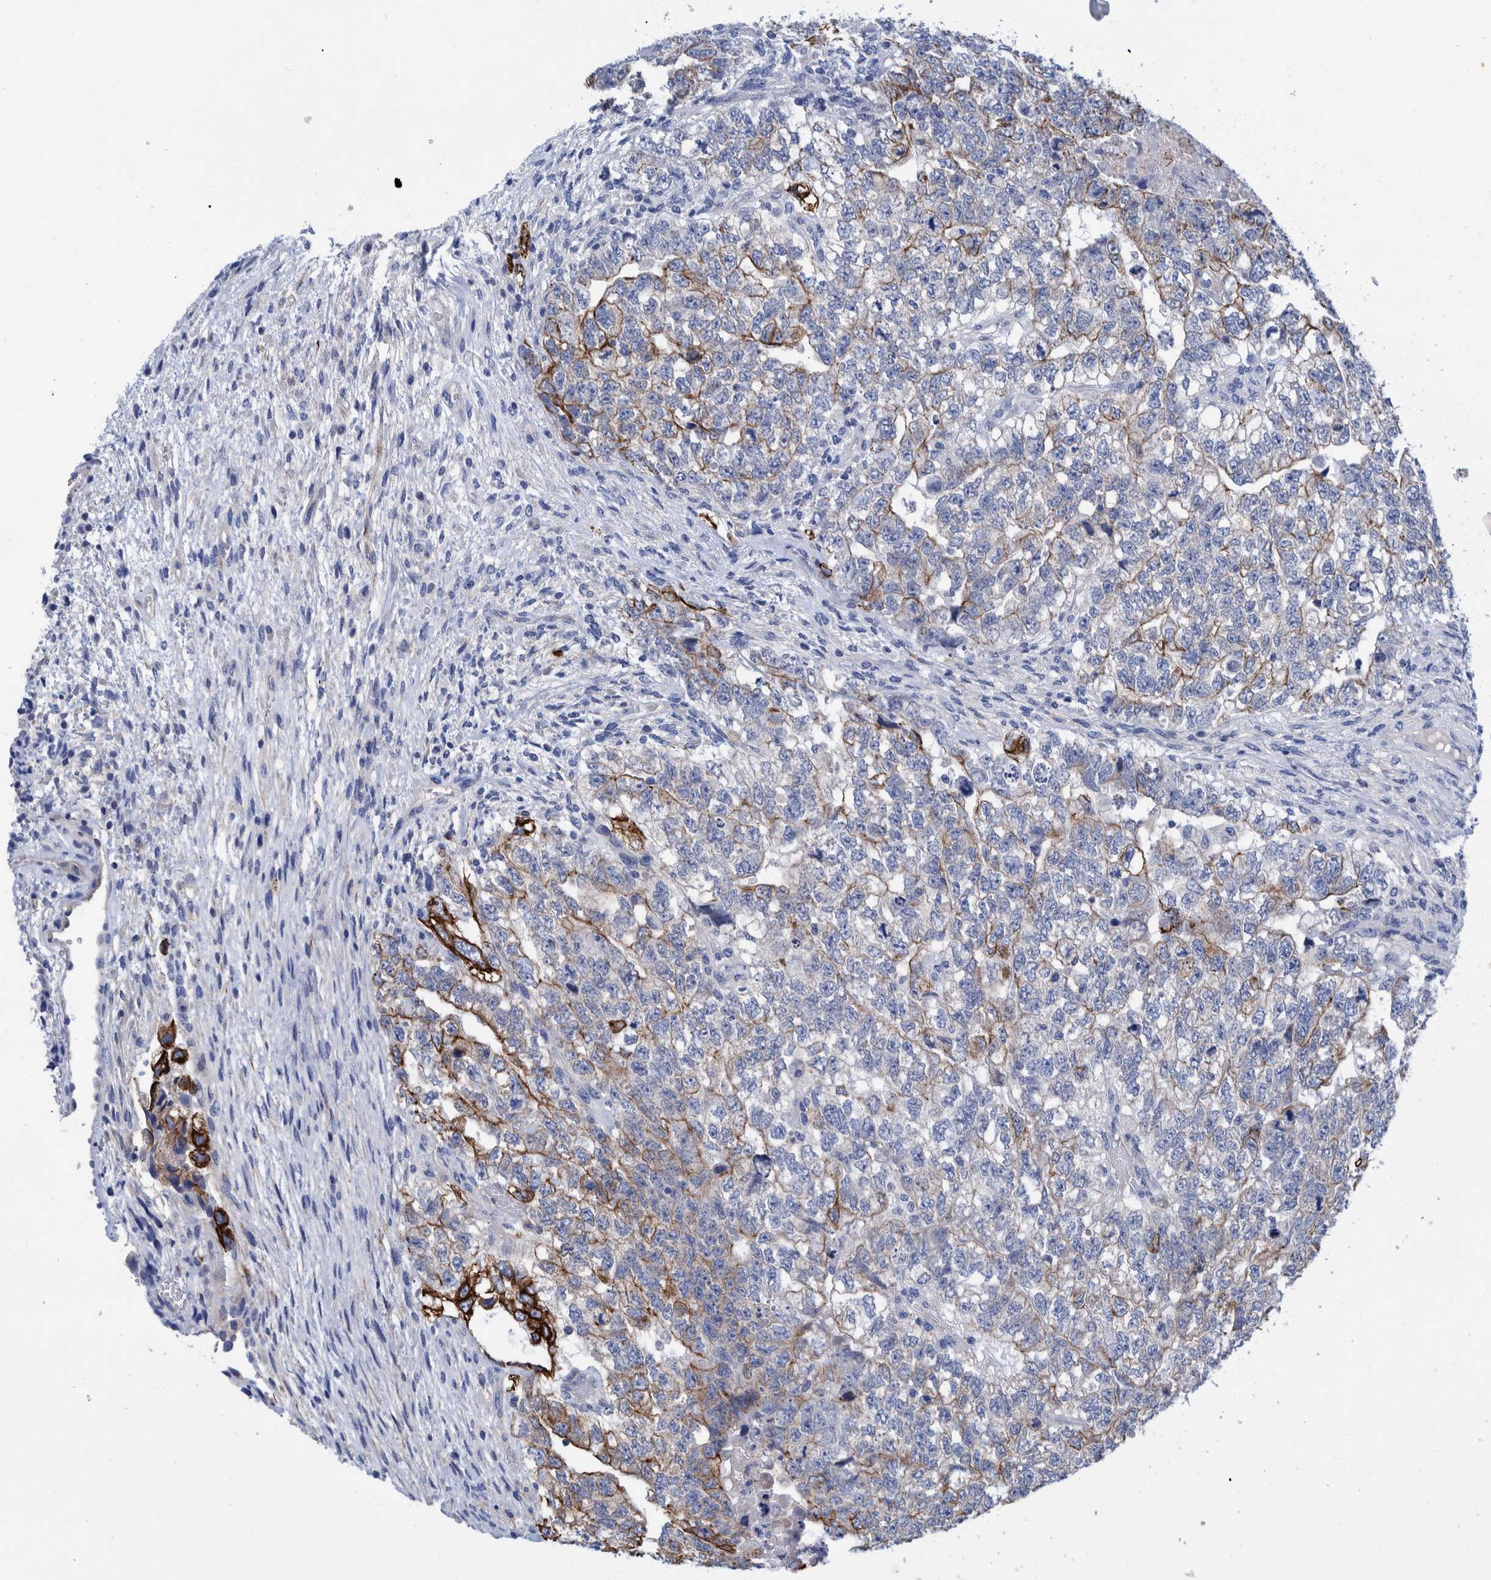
{"staining": {"intensity": "moderate", "quantity": "25%-75%", "location": "cytoplasmic/membranous"}, "tissue": "testis cancer", "cell_type": "Tumor cells", "image_type": "cancer", "snomed": [{"axis": "morphology", "description": "Carcinoma, Embryonal, NOS"}, {"axis": "topography", "description": "Testis"}], "caption": "Testis embryonal carcinoma stained for a protein exhibits moderate cytoplasmic/membranous positivity in tumor cells.", "gene": "MKS1", "patient": {"sex": "male", "age": 36}}